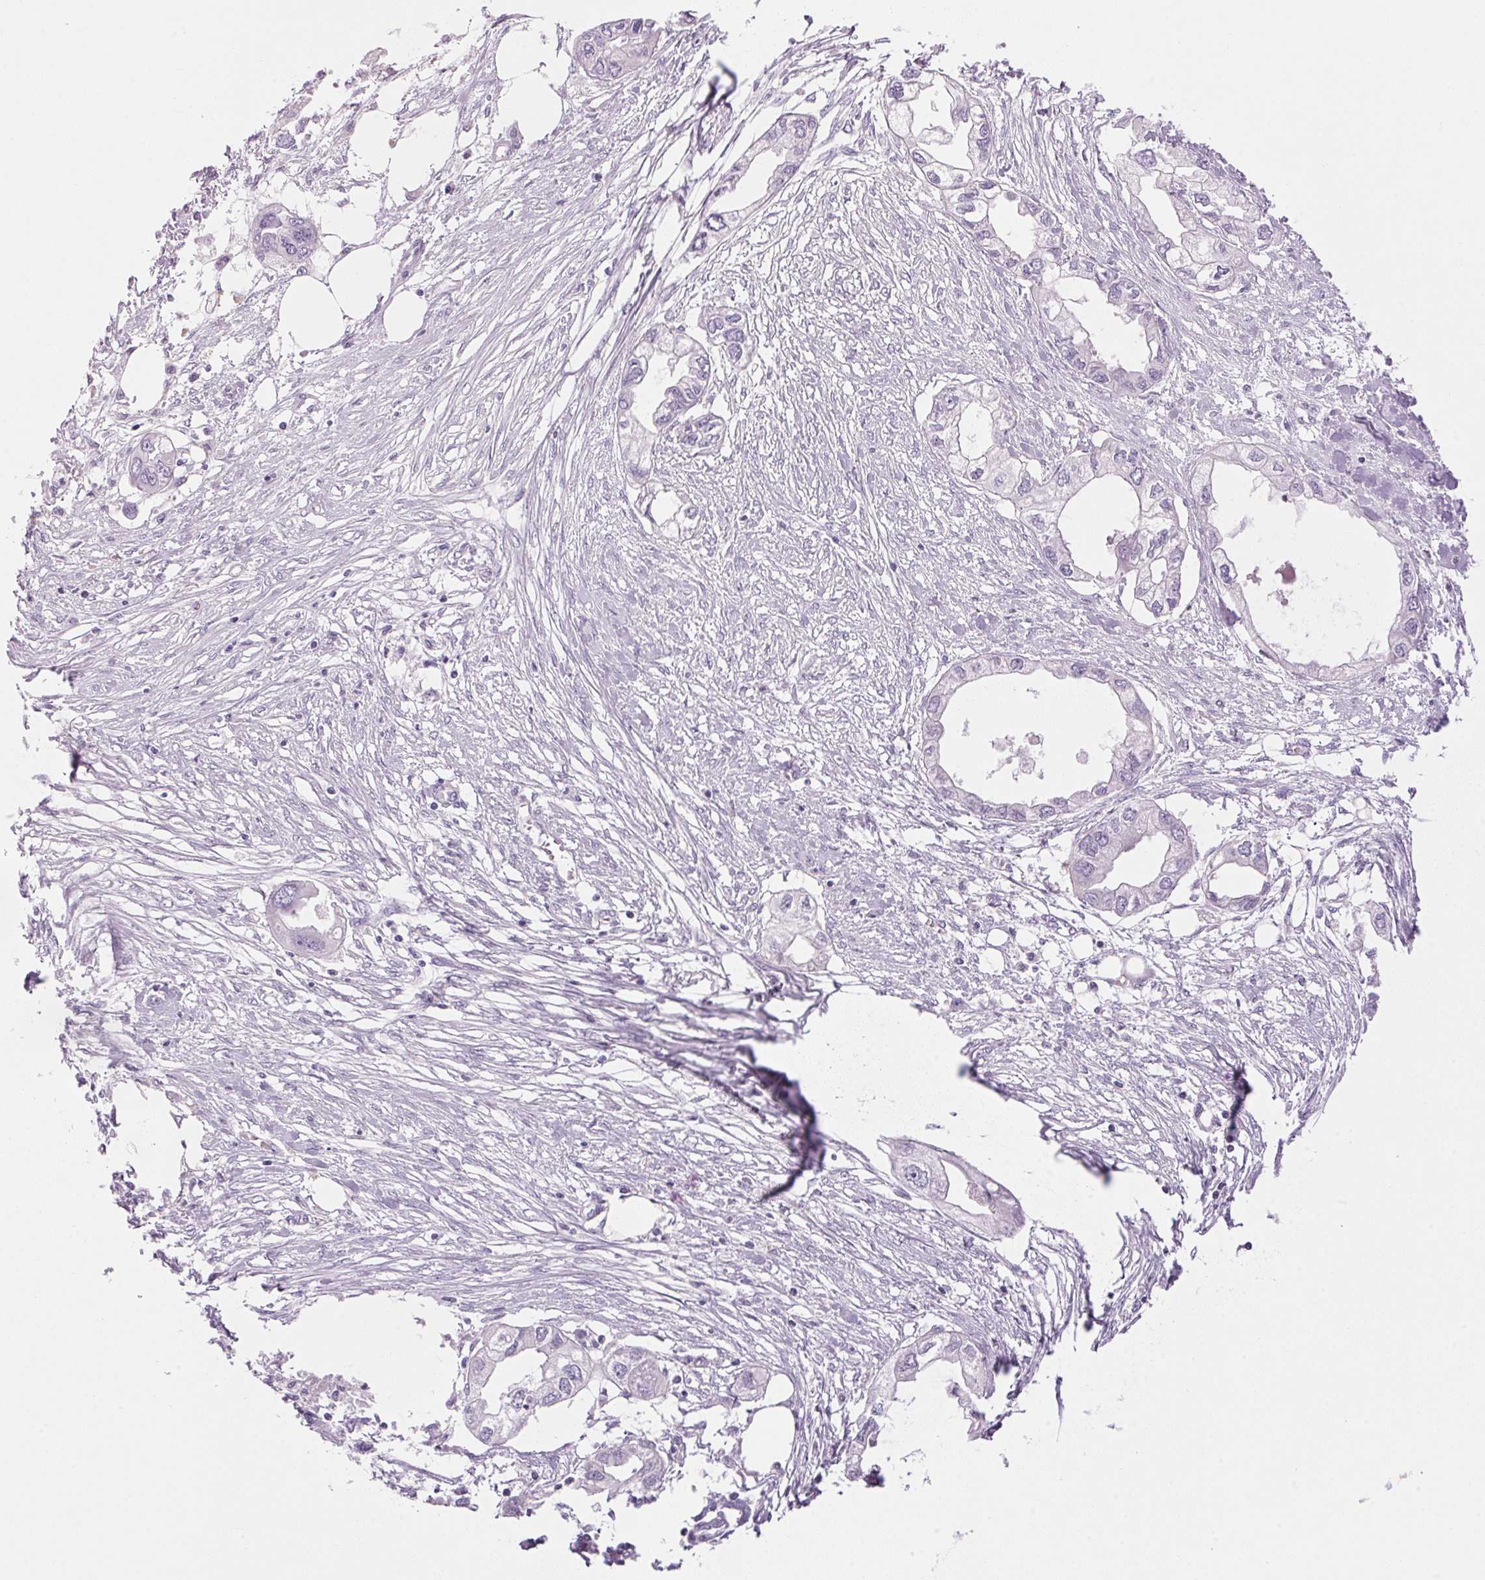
{"staining": {"intensity": "negative", "quantity": "none", "location": "none"}, "tissue": "endometrial cancer", "cell_type": "Tumor cells", "image_type": "cancer", "snomed": [{"axis": "morphology", "description": "Adenocarcinoma, NOS"}, {"axis": "morphology", "description": "Adenocarcinoma, metastatic, NOS"}, {"axis": "topography", "description": "Adipose tissue"}, {"axis": "topography", "description": "Endometrium"}], "caption": "This is a photomicrograph of IHC staining of endometrial cancer, which shows no expression in tumor cells.", "gene": "HSD17B2", "patient": {"sex": "female", "age": 67}}